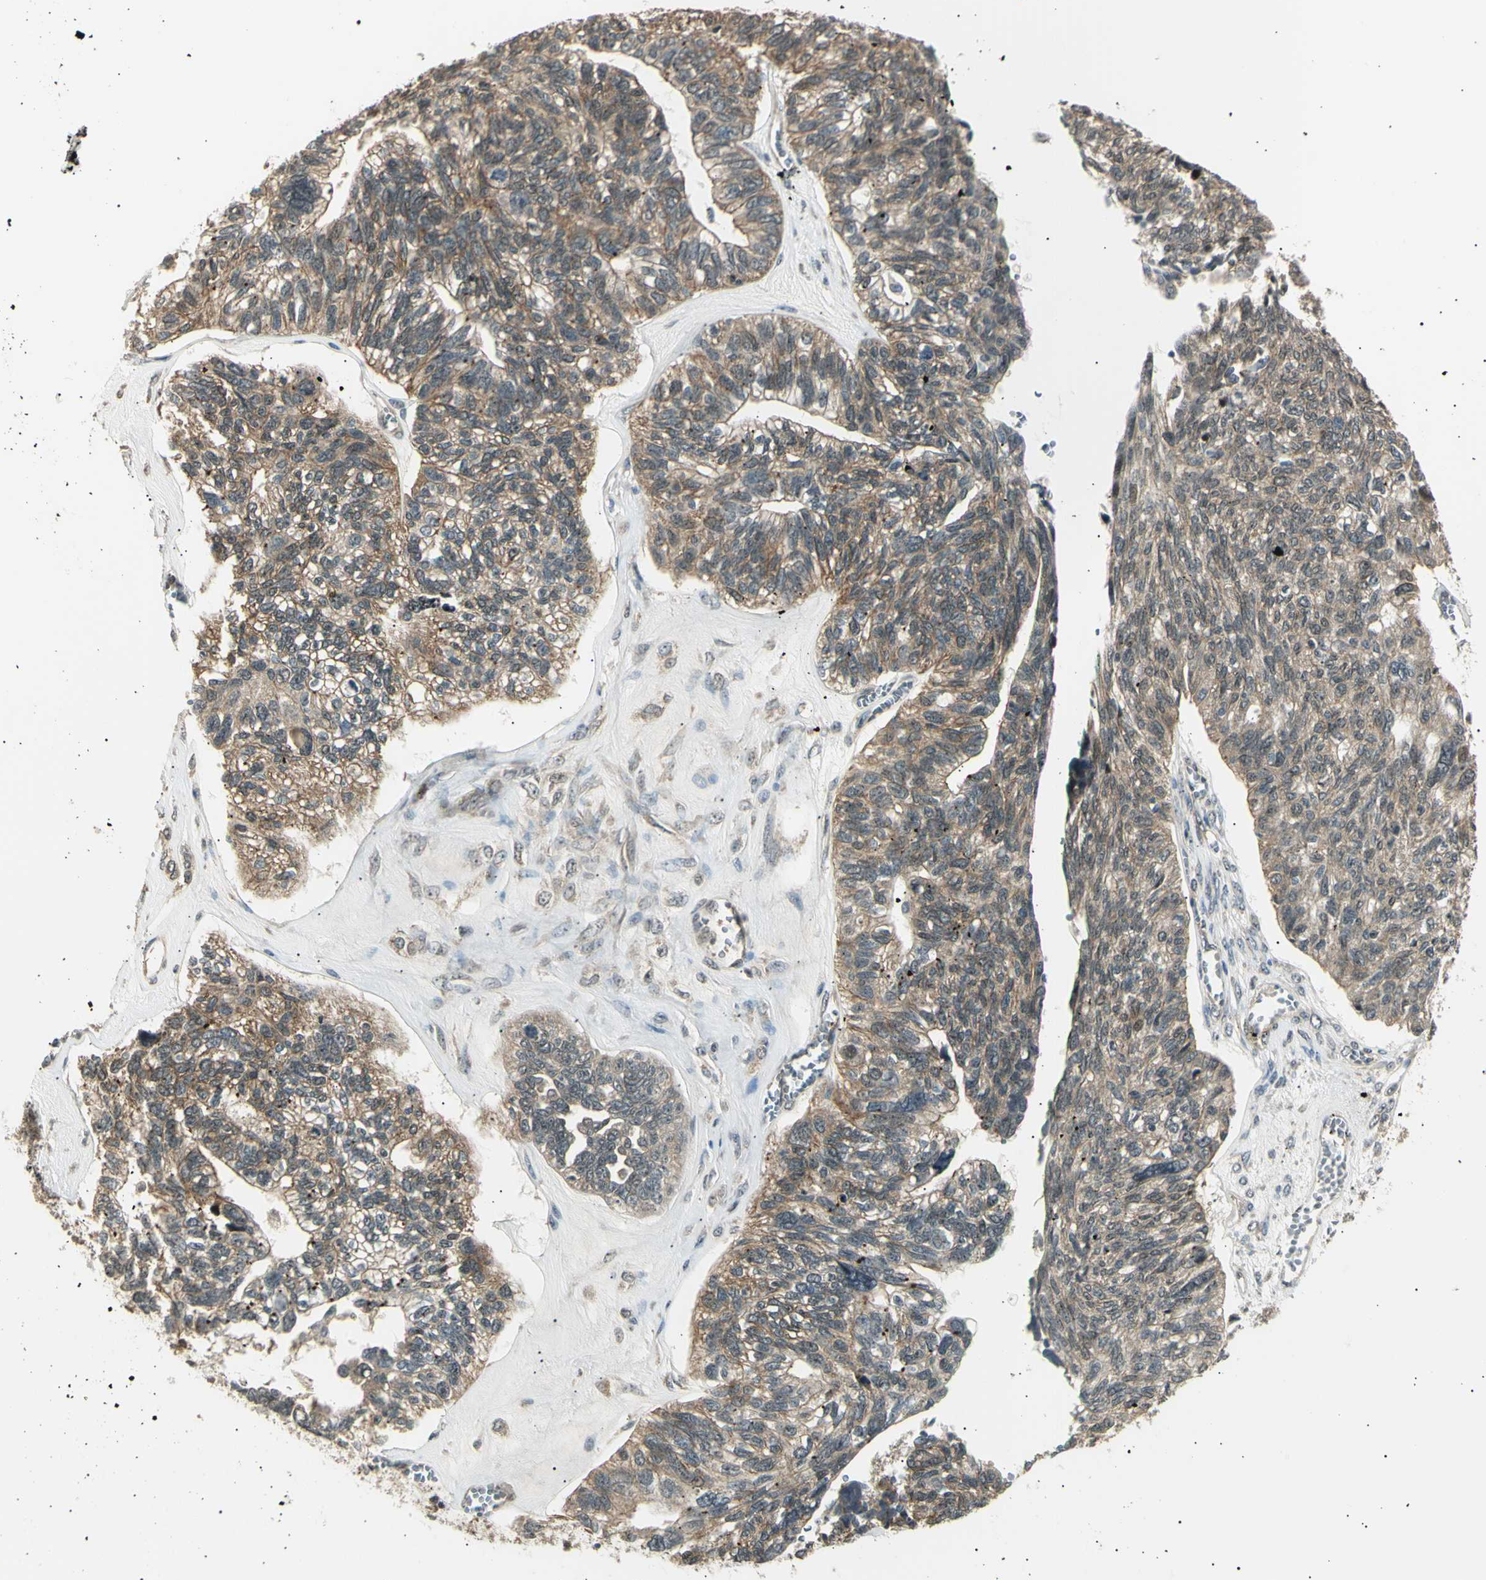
{"staining": {"intensity": "weak", "quantity": ">75%", "location": "cytoplasmic/membranous"}, "tissue": "ovarian cancer", "cell_type": "Tumor cells", "image_type": "cancer", "snomed": [{"axis": "morphology", "description": "Cystadenocarcinoma, serous, NOS"}, {"axis": "topography", "description": "Ovary"}], "caption": "This micrograph reveals ovarian serous cystadenocarcinoma stained with immunohistochemistry (IHC) to label a protein in brown. The cytoplasmic/membranous of tumor cells show weak positivity for the protein. Nuclei are counter-stained blue.", "gene": "NUAK2", "patient": {"sex": "female", "age": 79}}